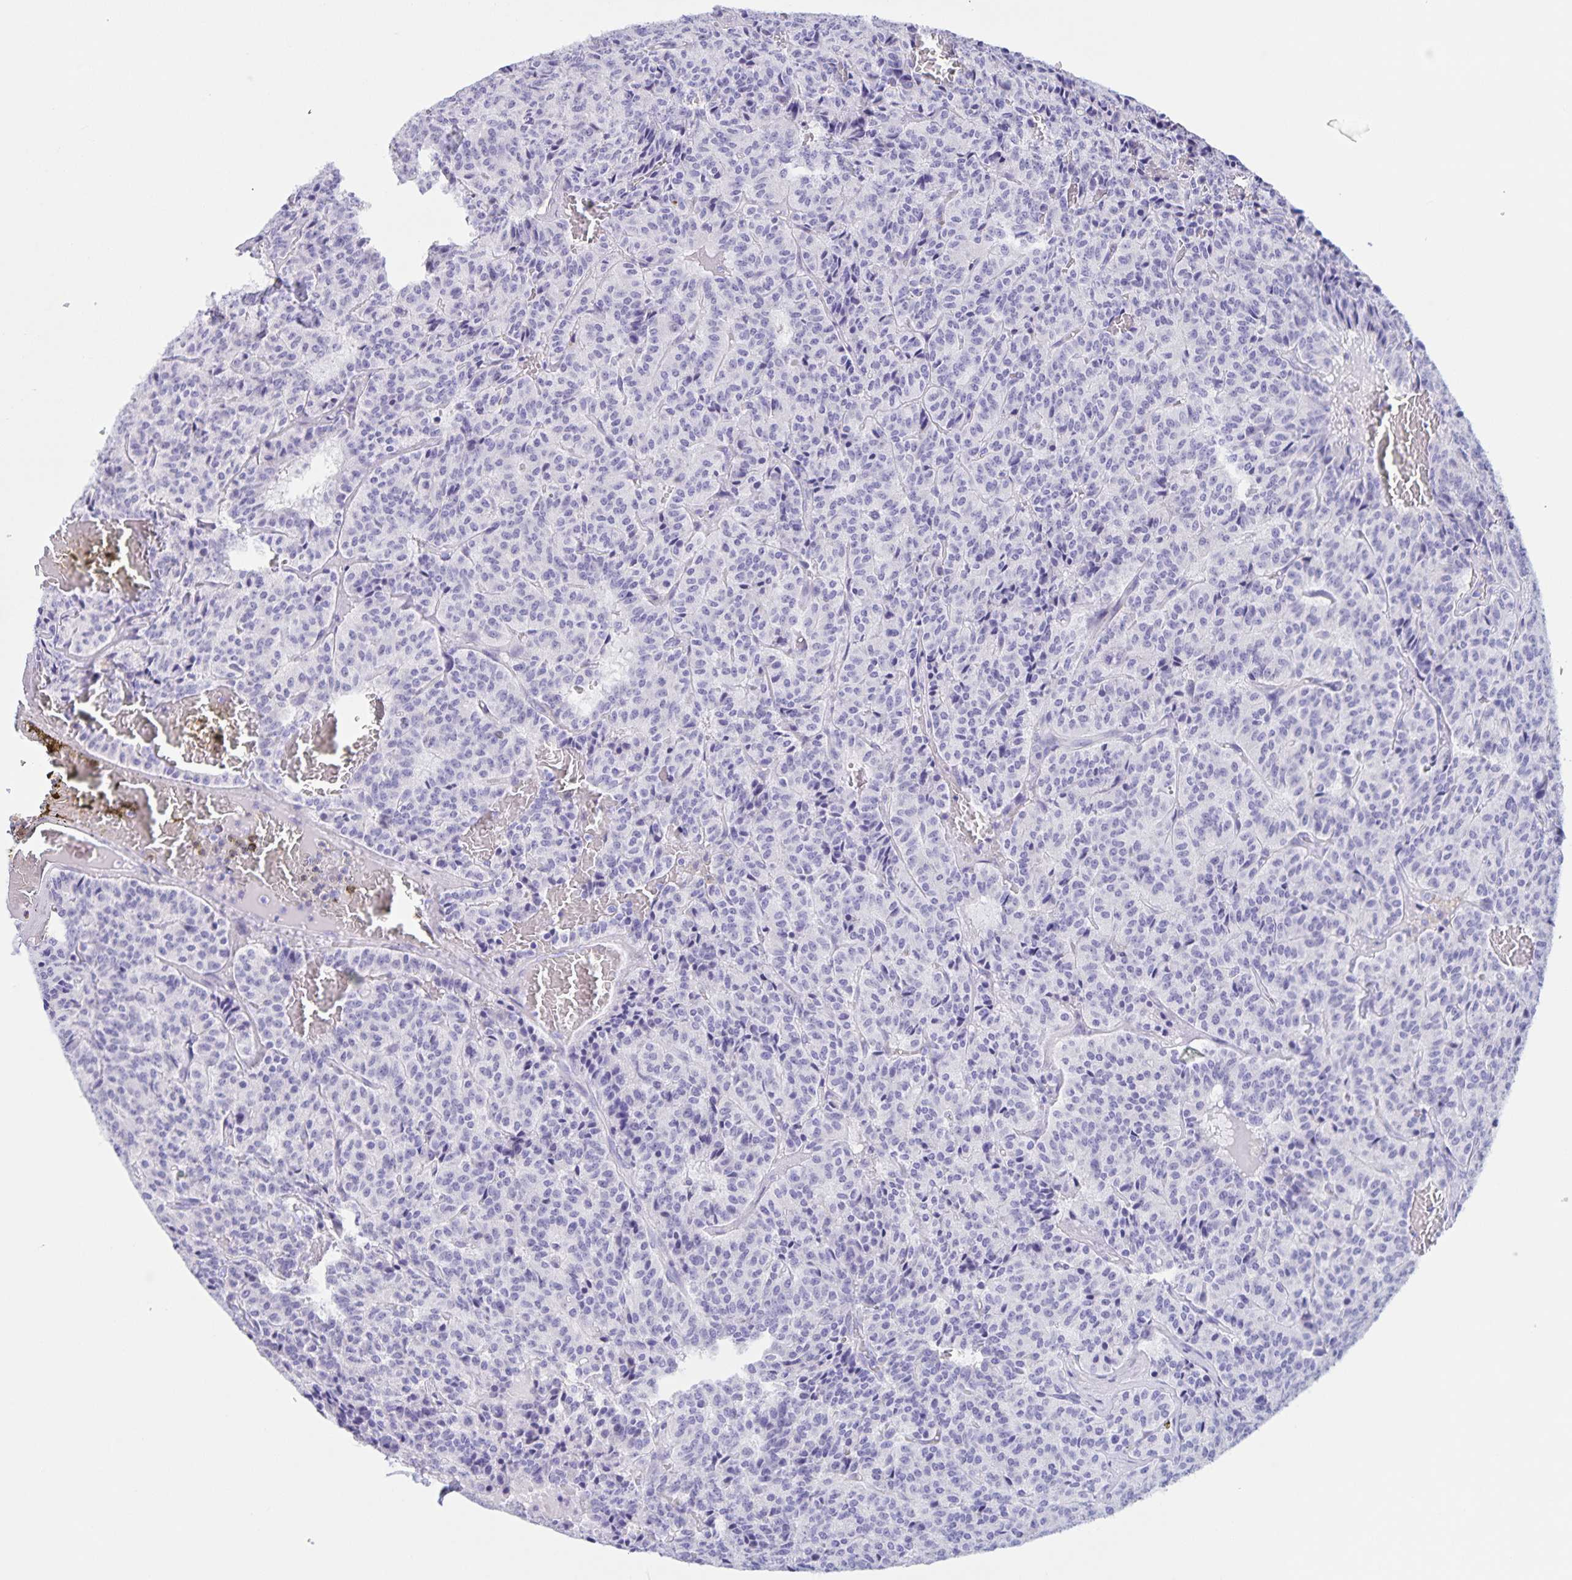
{"staining": {"intensity": "negative", "quantity": "none", "location": "none"}, "tissue": "carcinoid", "cell_type": "Tumor cells", "image_type": "cancer", "snomed": [{"axis": "morphology", "description": "Carcinoid, malignant, NOS"}, {"axis": "topography", "description": "Lung"}], "caption": "This is an IHC photomicrograph of human carcinoid (malignant). There is no positivity in tumor cells.", "gene": "TGIF2LX", "patient": {"sex": "male", "age": 70}}